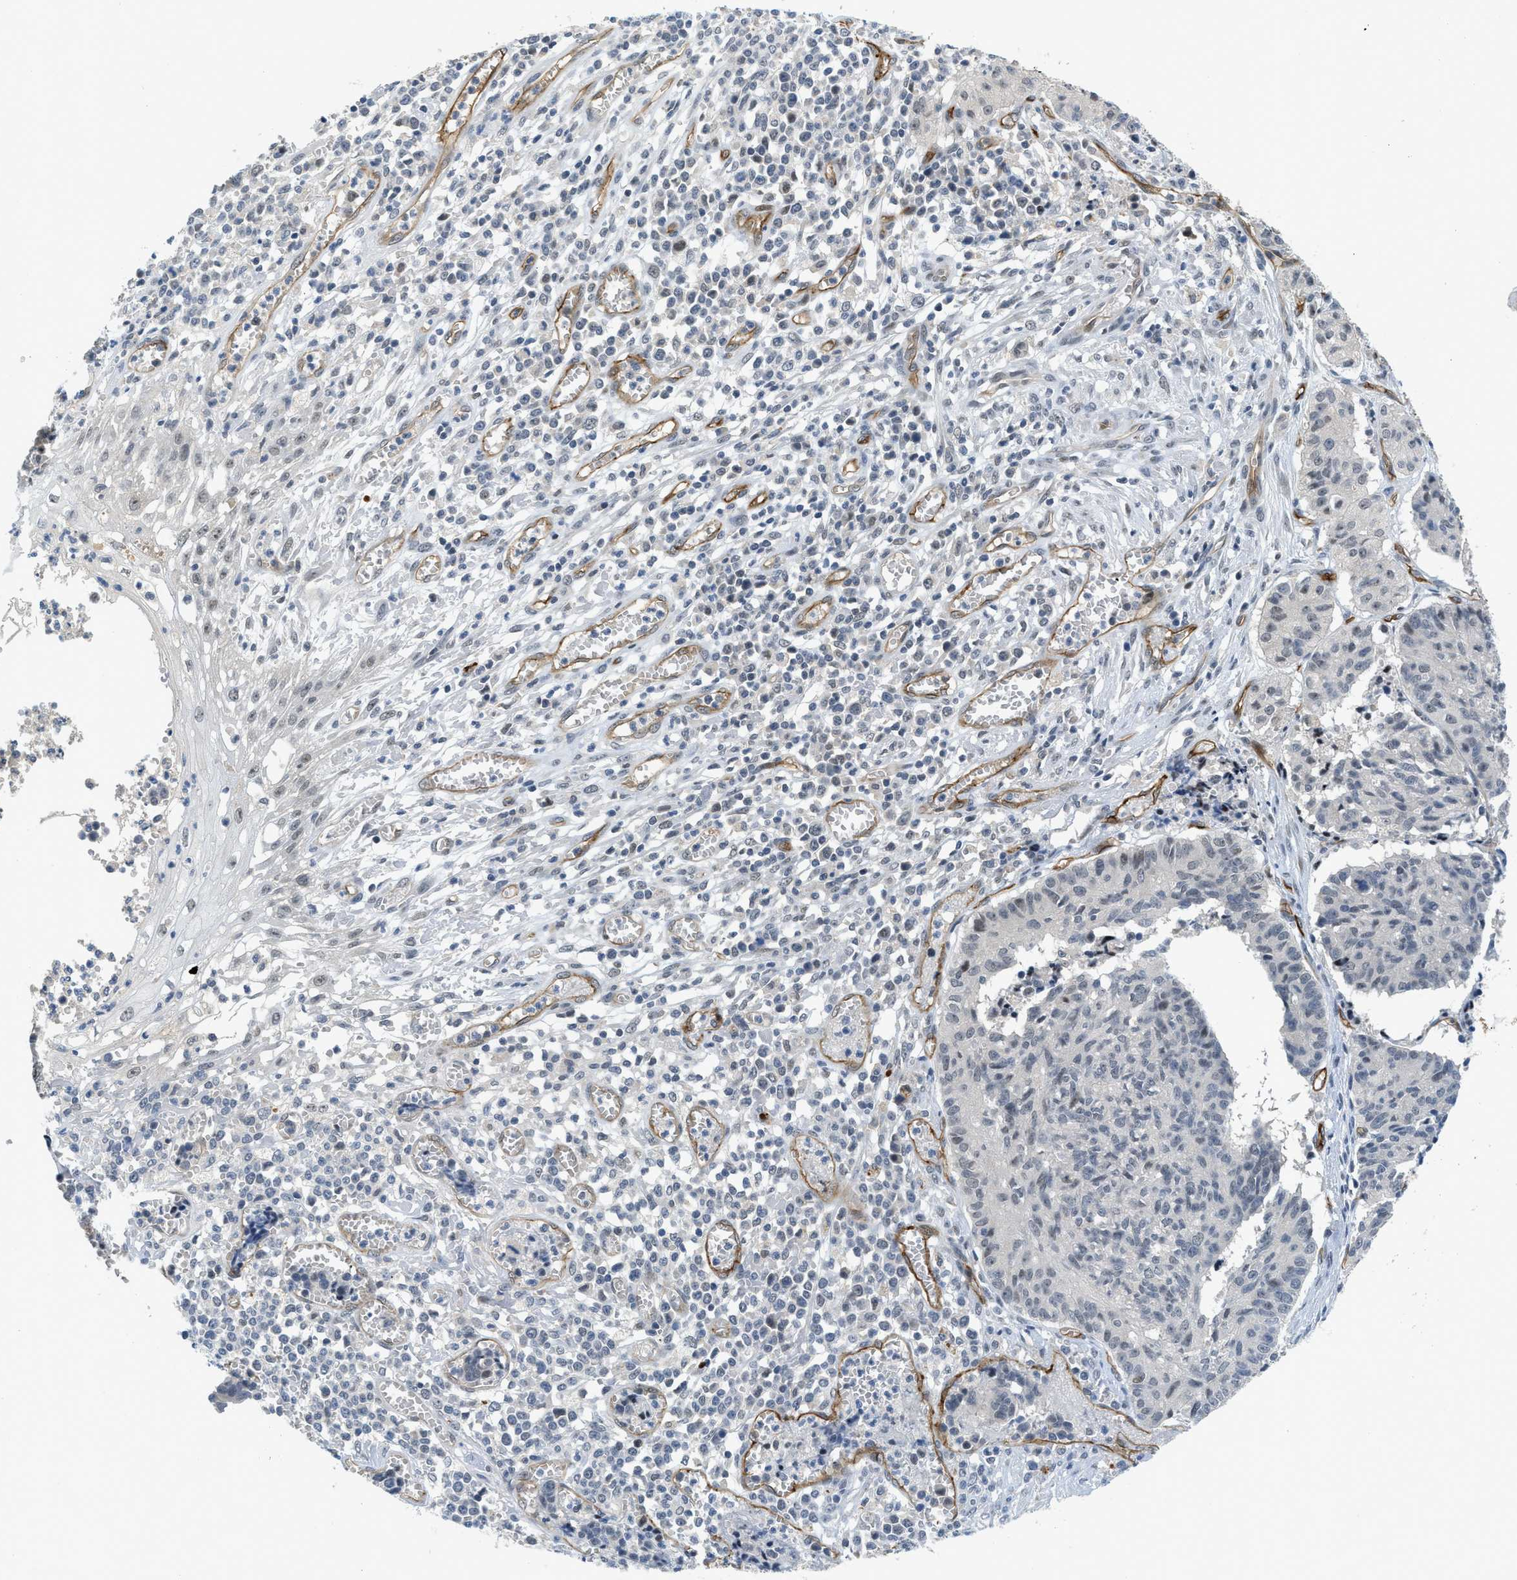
{"staining": {"intensity": "negative", "quantity": "none", "location": "none"}, "tissue": "cervical cancer", "cell_type": "Tumor cells", "image_type": "cancer", "snomed": [{"axis": "morphology", "description": "Squamous cell carcinoma, NOS"}, {"axis": "topography", "description": "Cervix"}], "caption": "Tumor cells show no significant protein expression in cervical cancer. (DAB (3,3'-diaminobenzidine) immunohistochemistry, high magnification).", "gene": "SLCO2A1", "patient": {"sex": "female", "age": 35}}